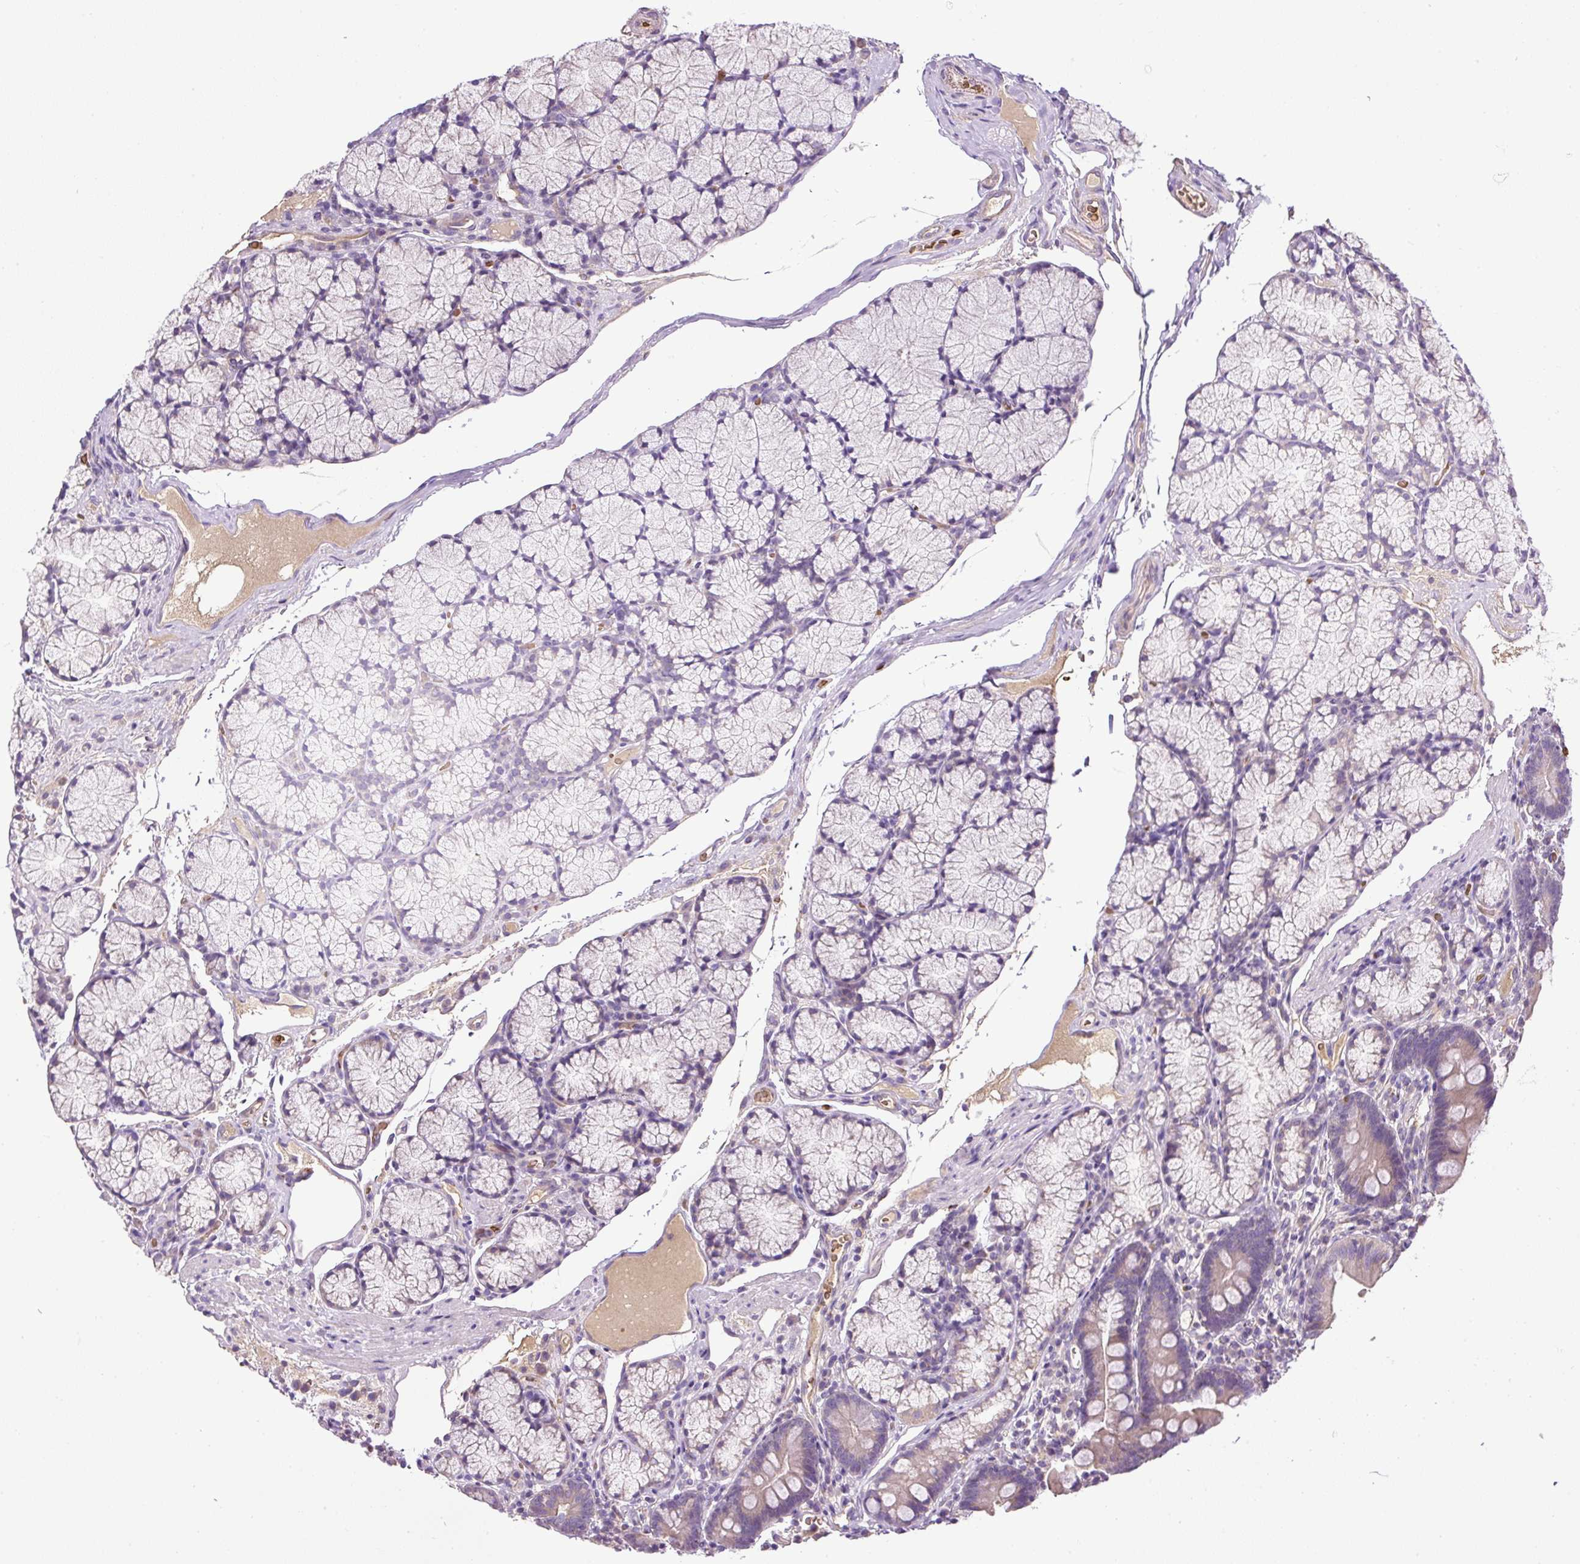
{"staining": {"intensity": "negative", "quantity": "none", "location": "none"}, "tissue": "duodenum", "cell_type": "Glandular cells", "image_type": "normal", "snomed": [{"axis": "morphology", "description": "Normal tissue, NOS"}, {"axis": "topography", "description": "Duodenum"}], "caption": "There is no significant expression in glandular cells of duodenum. (Stains: DAB (3,3'-diaminobenzidine) immunohistochemistry with hematoxylin counter stain, Microscopy: brightfield microscopy at high magnification).", "gene": "CXCL13", "patient": {"sex": "female", "age": 67}}